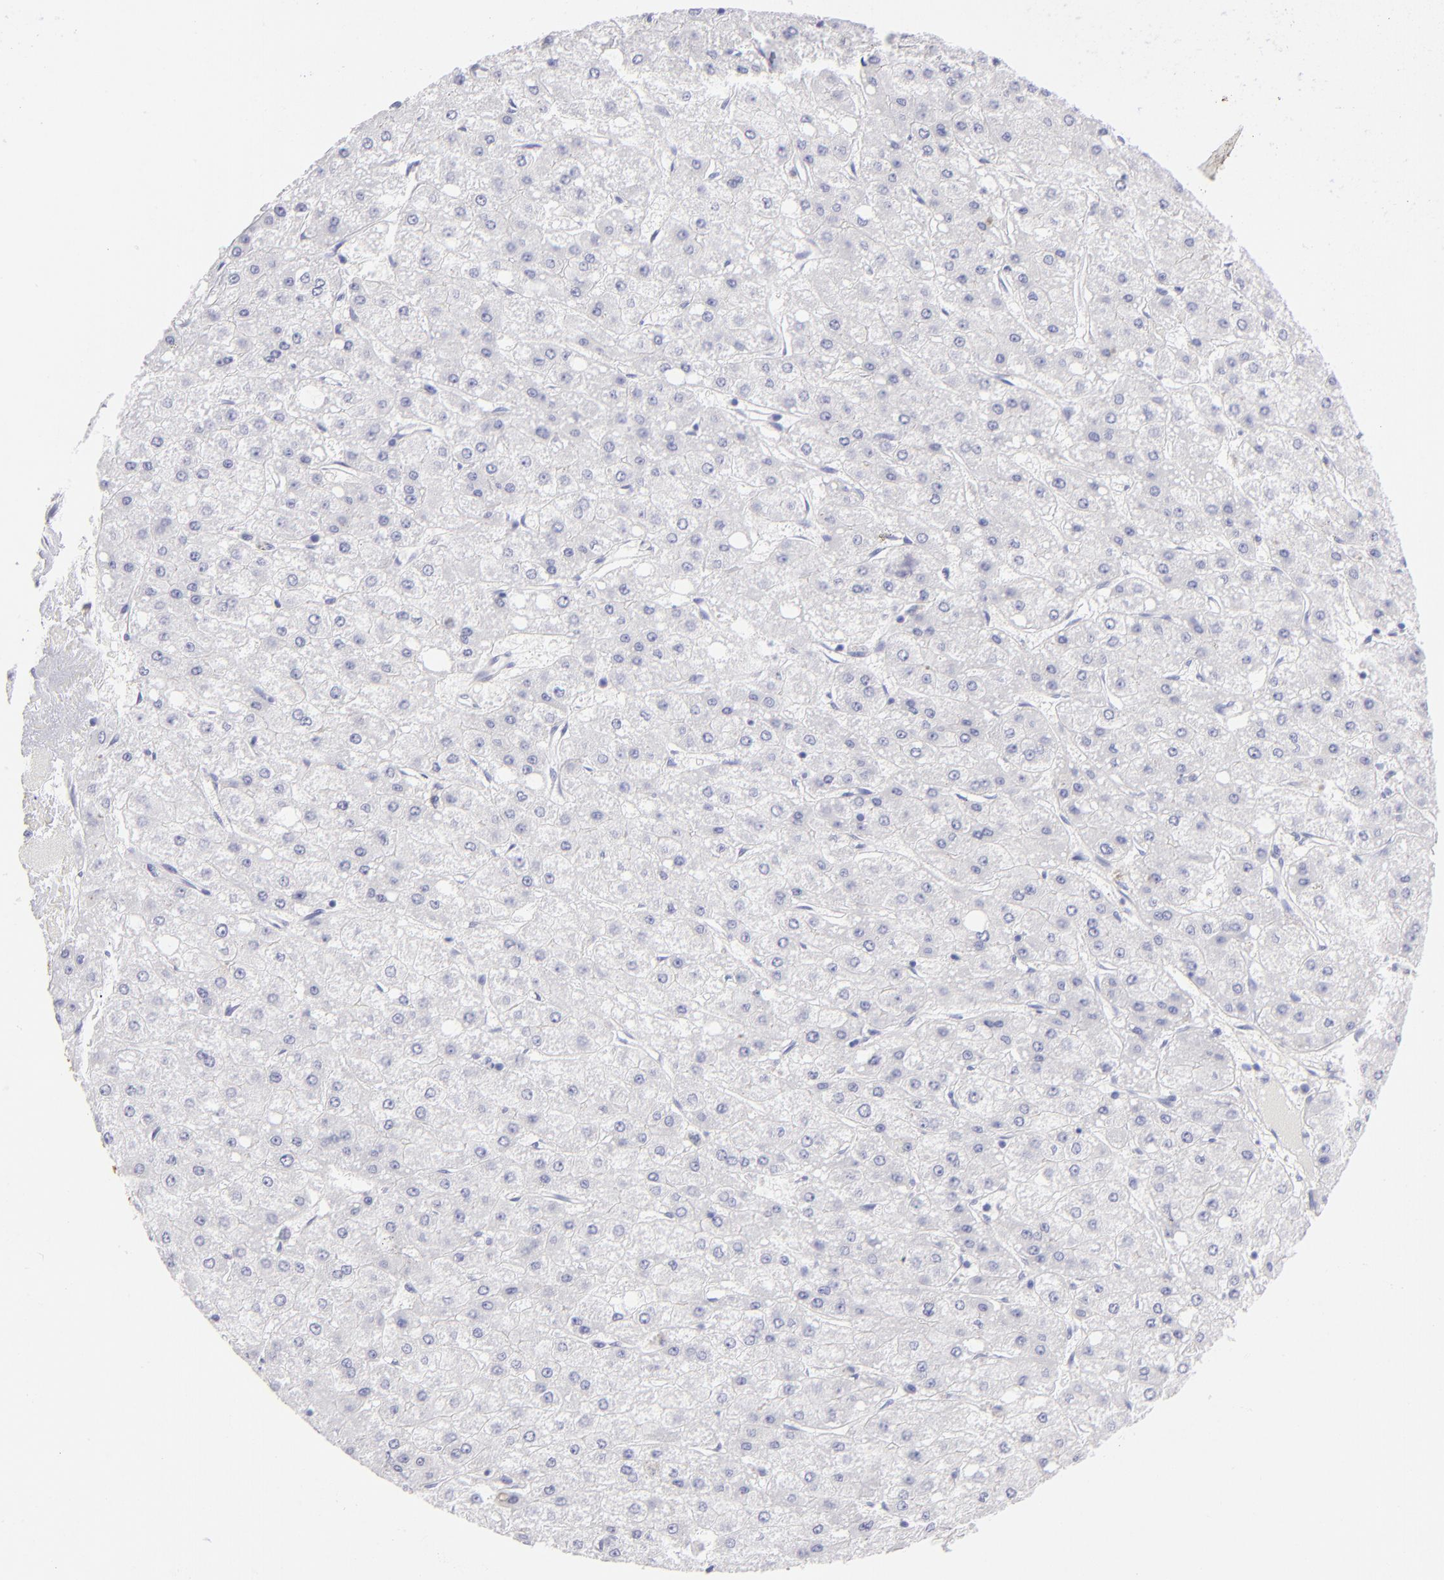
{"staining": {"intensity": "negative", "quantity": "none", "location": "none"}, "tissue": "liver cancer", "cell_type": "Tumor cells", "image_type": "cancer", "snomed": [{"axis": "morphology", "description": "Carcinoma, Hepatocellular, NOS"}, {"axis": "topography", "description": "Liver"}], "caption": "IHC photomicrograph of neoplastic tissue: hepatocellular carcinoma (liver) stained with DAB shows no significant protein positivity in tumor cells. (DAB (3,3'-diaminobenzidine) IHC visualized using brightfield microscopy, high magnification).", "gene": "PRPH", "patient": {"sex": "female", "age": 52}}